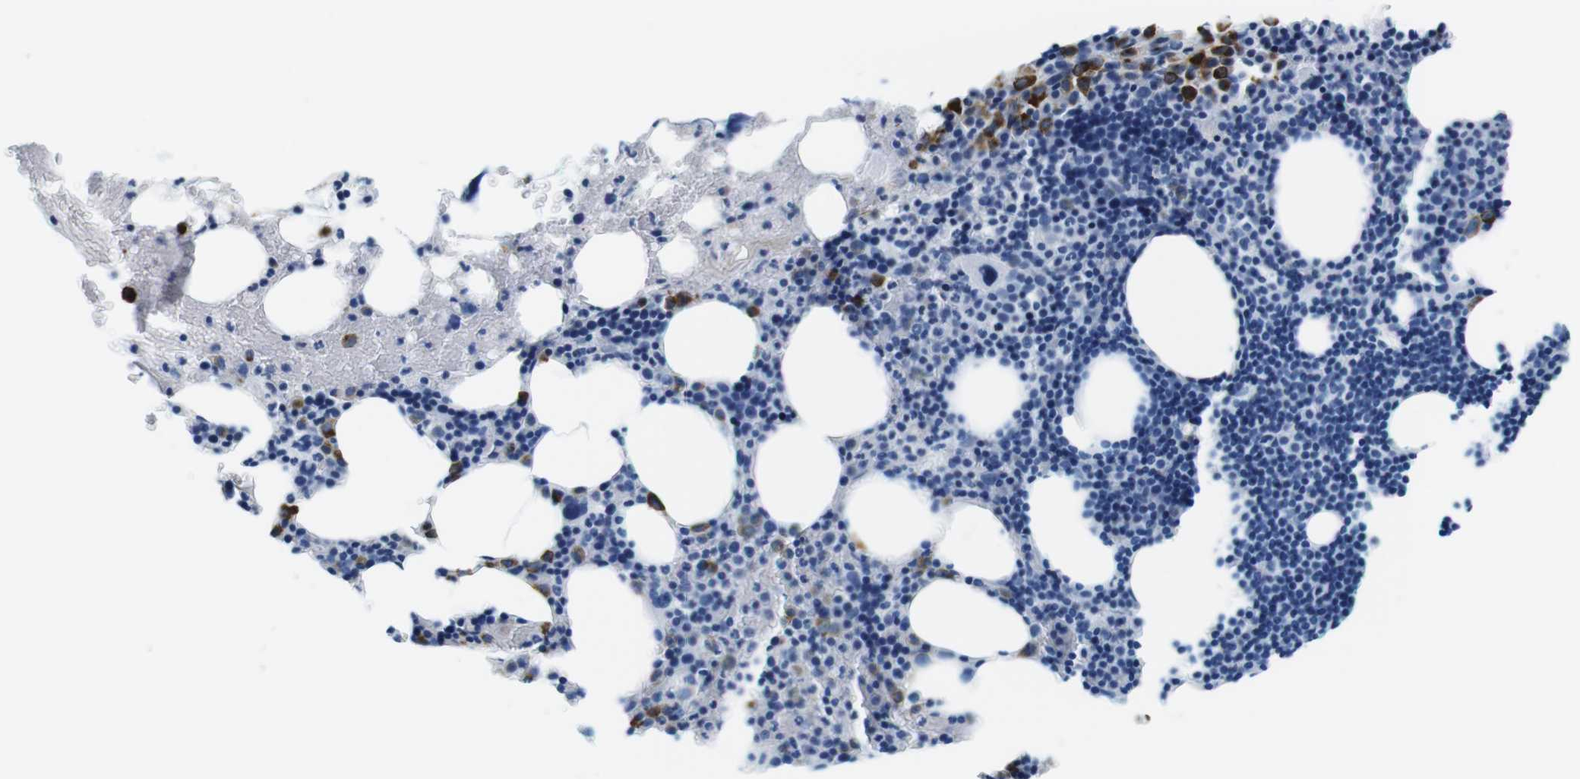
{"staining": {"intensity": "strong", "quantity": "<25%", "location": "cytoplasmic/membranous"}, "tissue": "bone marrow", "cell_type": "Hematopoietic cells", "image_type": "normal", "snomed": [{"axis": "morphology", "description": "Normal tissue, NOS"}, {"axis": "topography", "description": "Bone marrow"}], "caption": "Immunohistochemistry (IHC) of benign human bone marrow exhibits medium levels of strong cytoplasmic/membranous positivity in about <25% of hematopoietic cells.", "gene": "ELANE", "patient": {"sex": "female", "age": 66}}